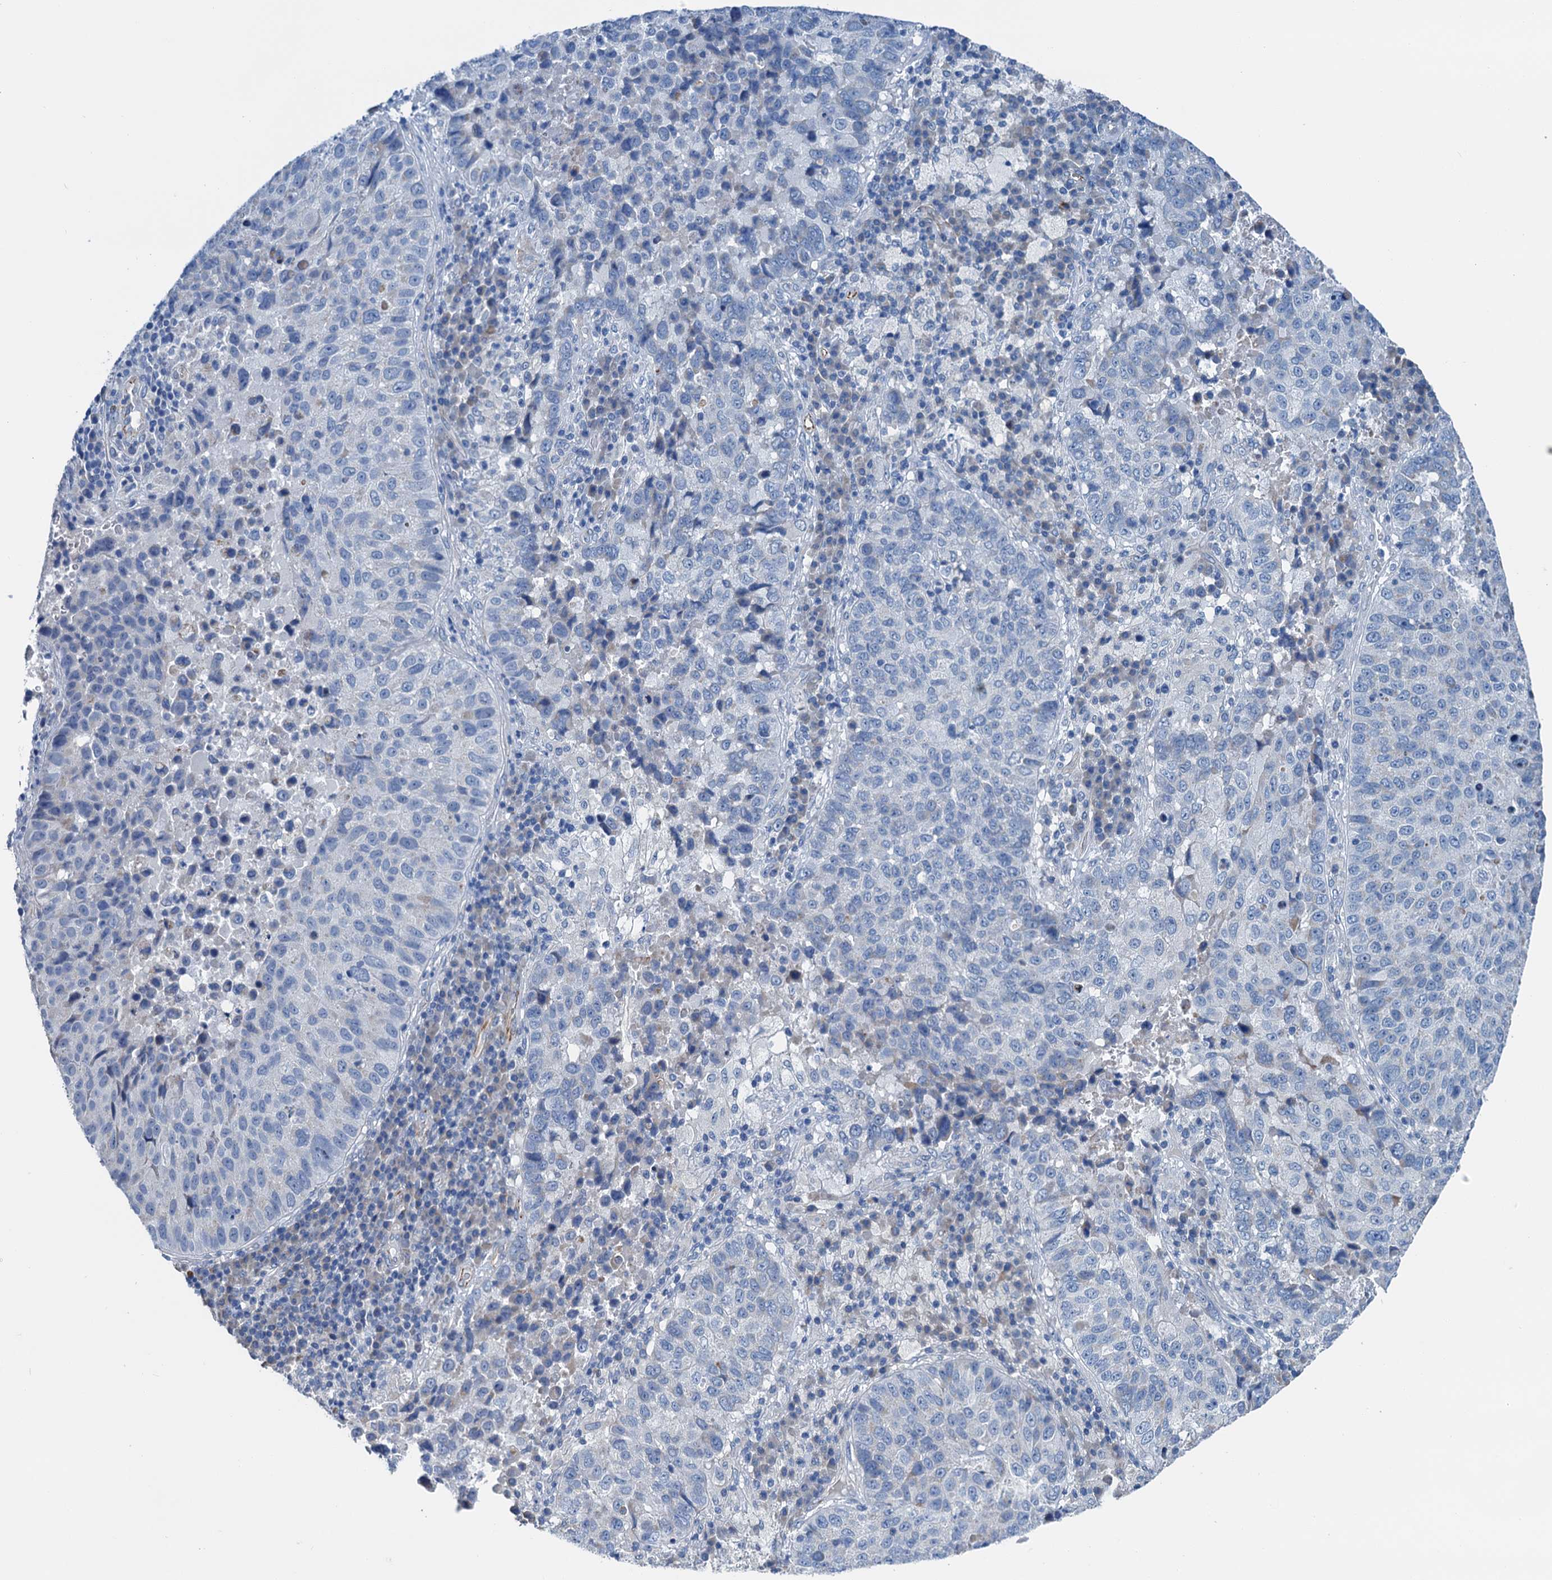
{"staining": {"intensity": "negative", "quantity": "none", "location": "none"}, "tissue": "lung cancer", "cell_type": "Tumor cells", "image_type": "cancer", "snomed": [{"axis": "morphology", "description": "Squamous cell carcinoma, NOS"}, {"axis": "topography", "description": "Lung"}], "caption": "Tumor cells show no significant protein expression in squamous cell carcinoma (lung).", "gene": "ELAC1", "patient": {"sex": "male", "age": 73}}